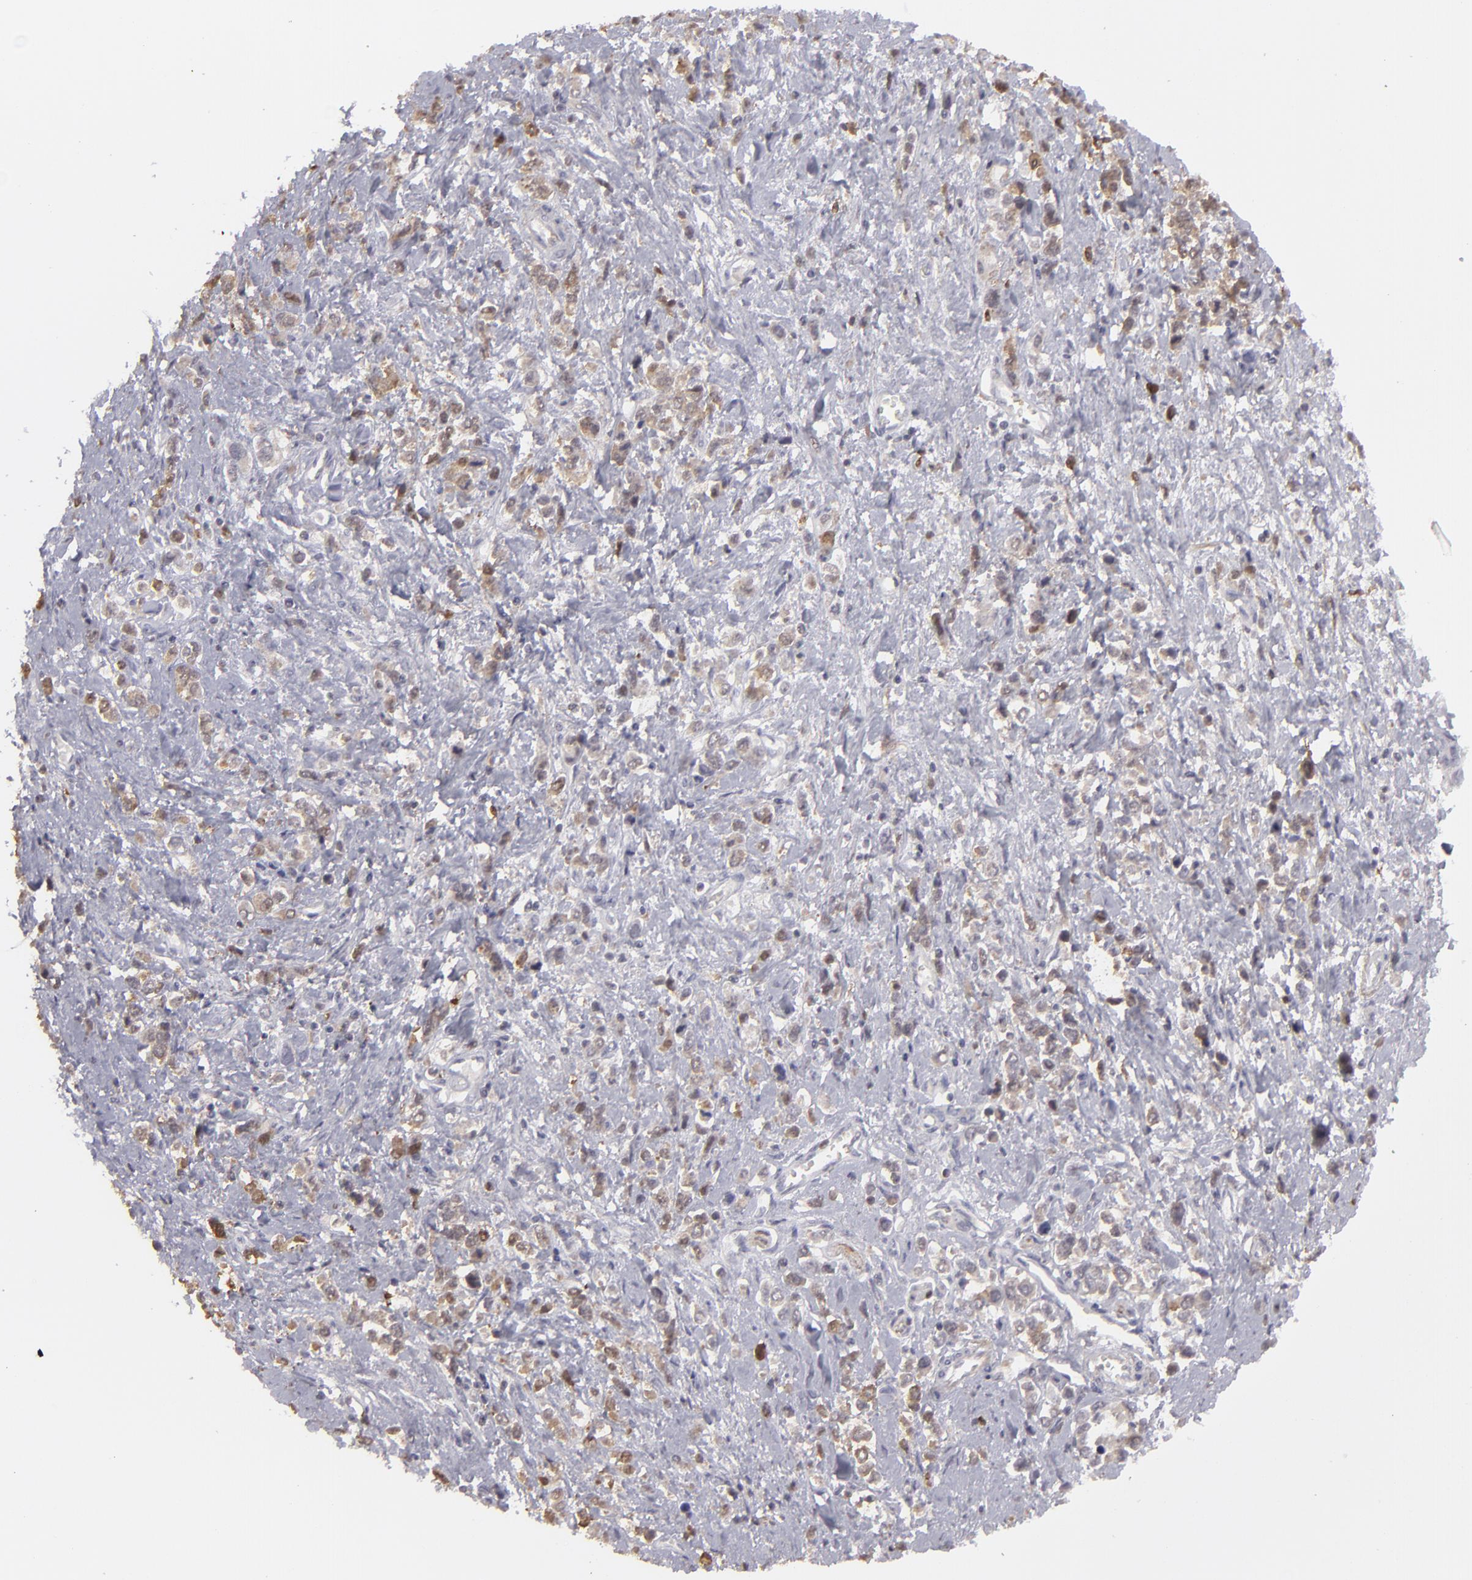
{"staining": {"intensity": "moderate", "quantity": ">75%", "location": "cytoplasmic/membranous"}, "tissue": "stomach cancer", "cell_type": "Tumor cells", "image_type": "cancer", "snomed": [{"axis": "morphology", "description": "Adenocarcinoma, NOS"}, {"axis": "topography", "description": "Stomach, upper"}], "caption": "An image of human stomach cancer stained for a protein reveals moderate cytoplasmic/membranous brown staining in tumor cells.", "gene": "SEMA3G", "patient": {"sex": "male", "age": 76}}